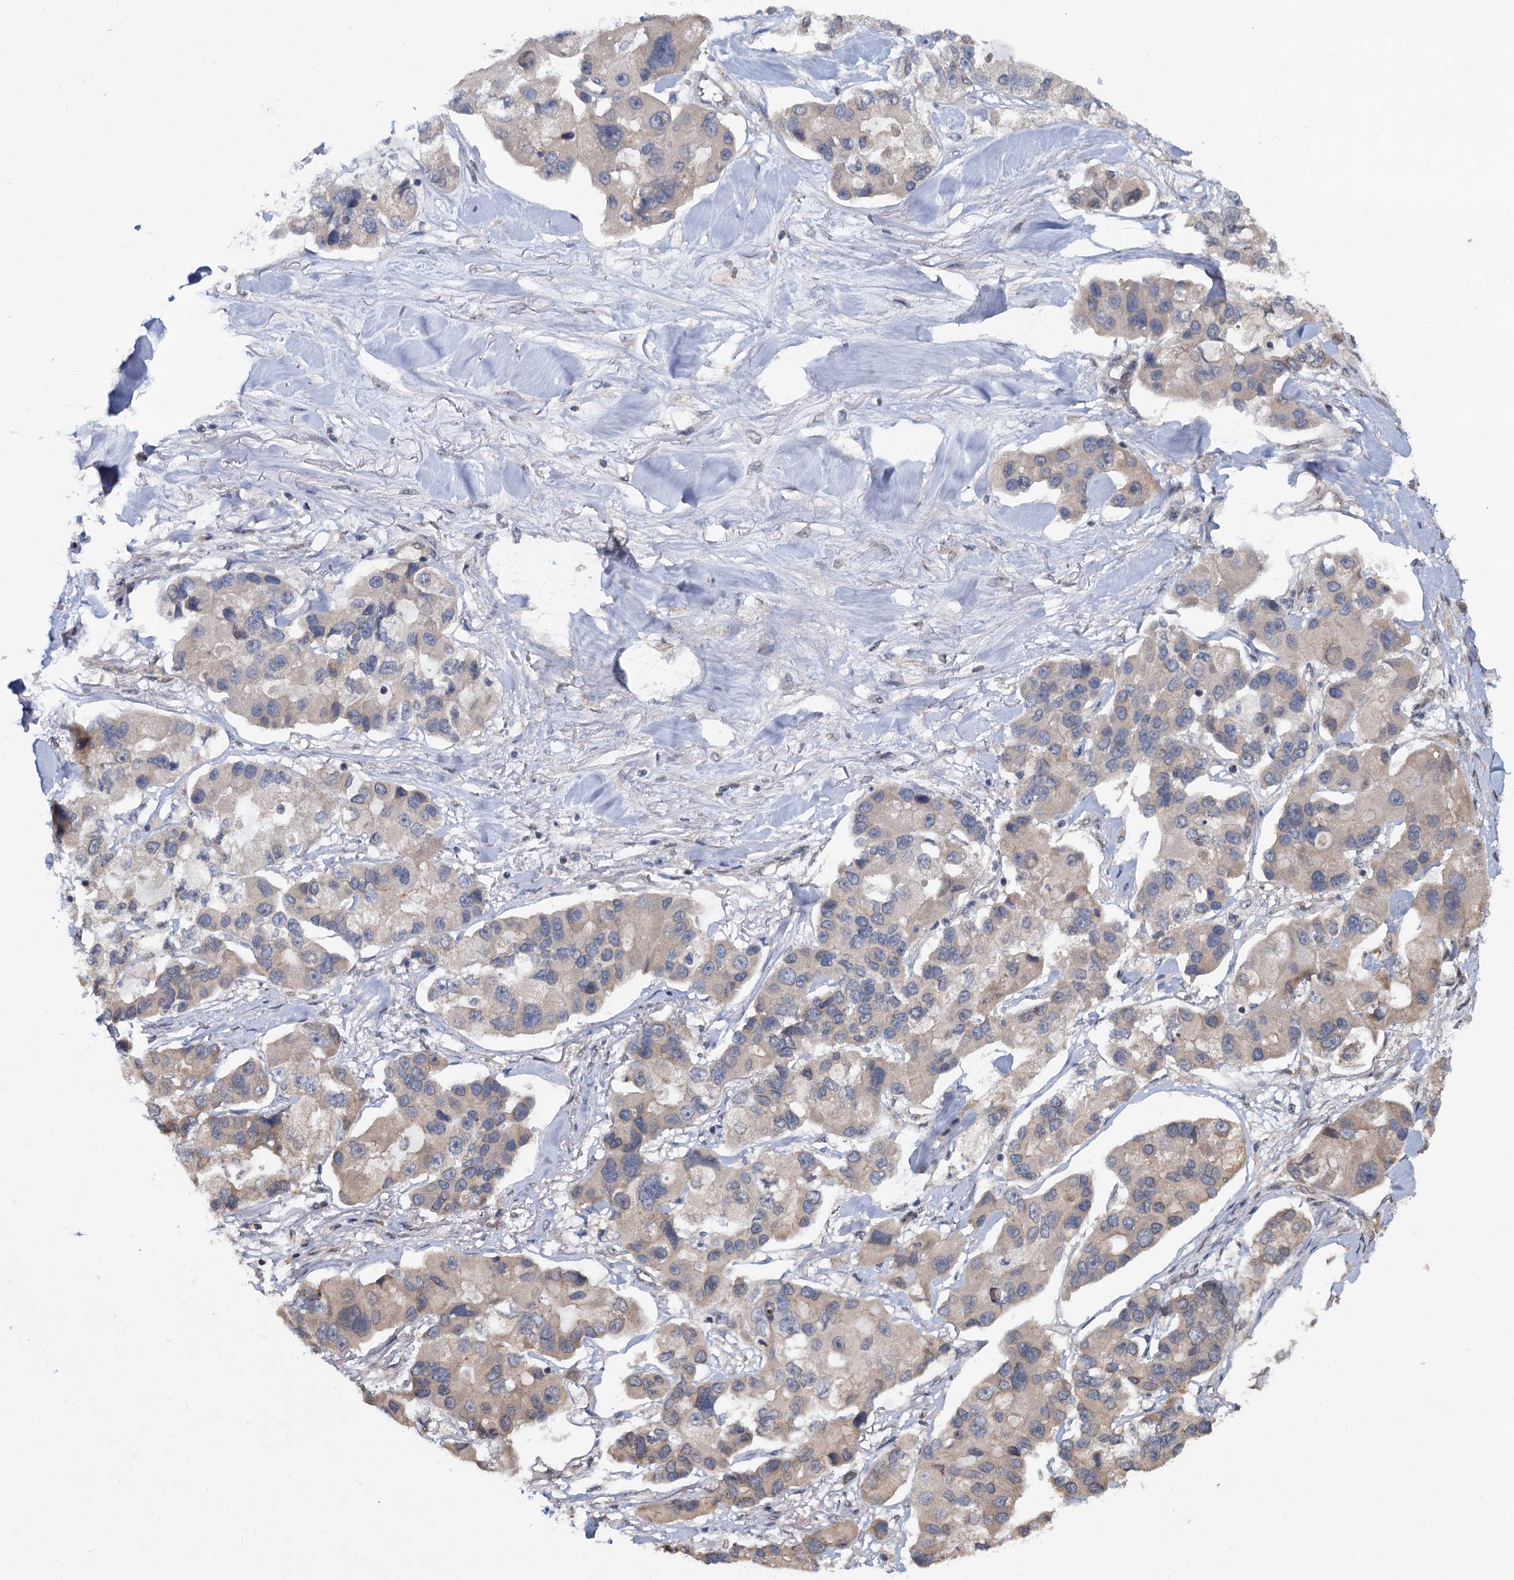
{"staining": {"intensity": "weak", "quantity": ">75%", "location": "cytoplasmic/membranous"}, "tissue": "lung cancer", "cell_type": "Tumor cells", "image_type": "cancer", "snomed": [{"axis": "morphology", "description": "Adenocarcinoma, NOS"}, {"axis": "topography", "description": "Lung"}], "caption": "Protein staining of lung cancer (adenocarcinoma) tissue shows weak cytoplasmic/membranous expression in about >75% of tumor cells.", "gene": "ZNF324", "patient": {"sex": "female", "age": 54}}